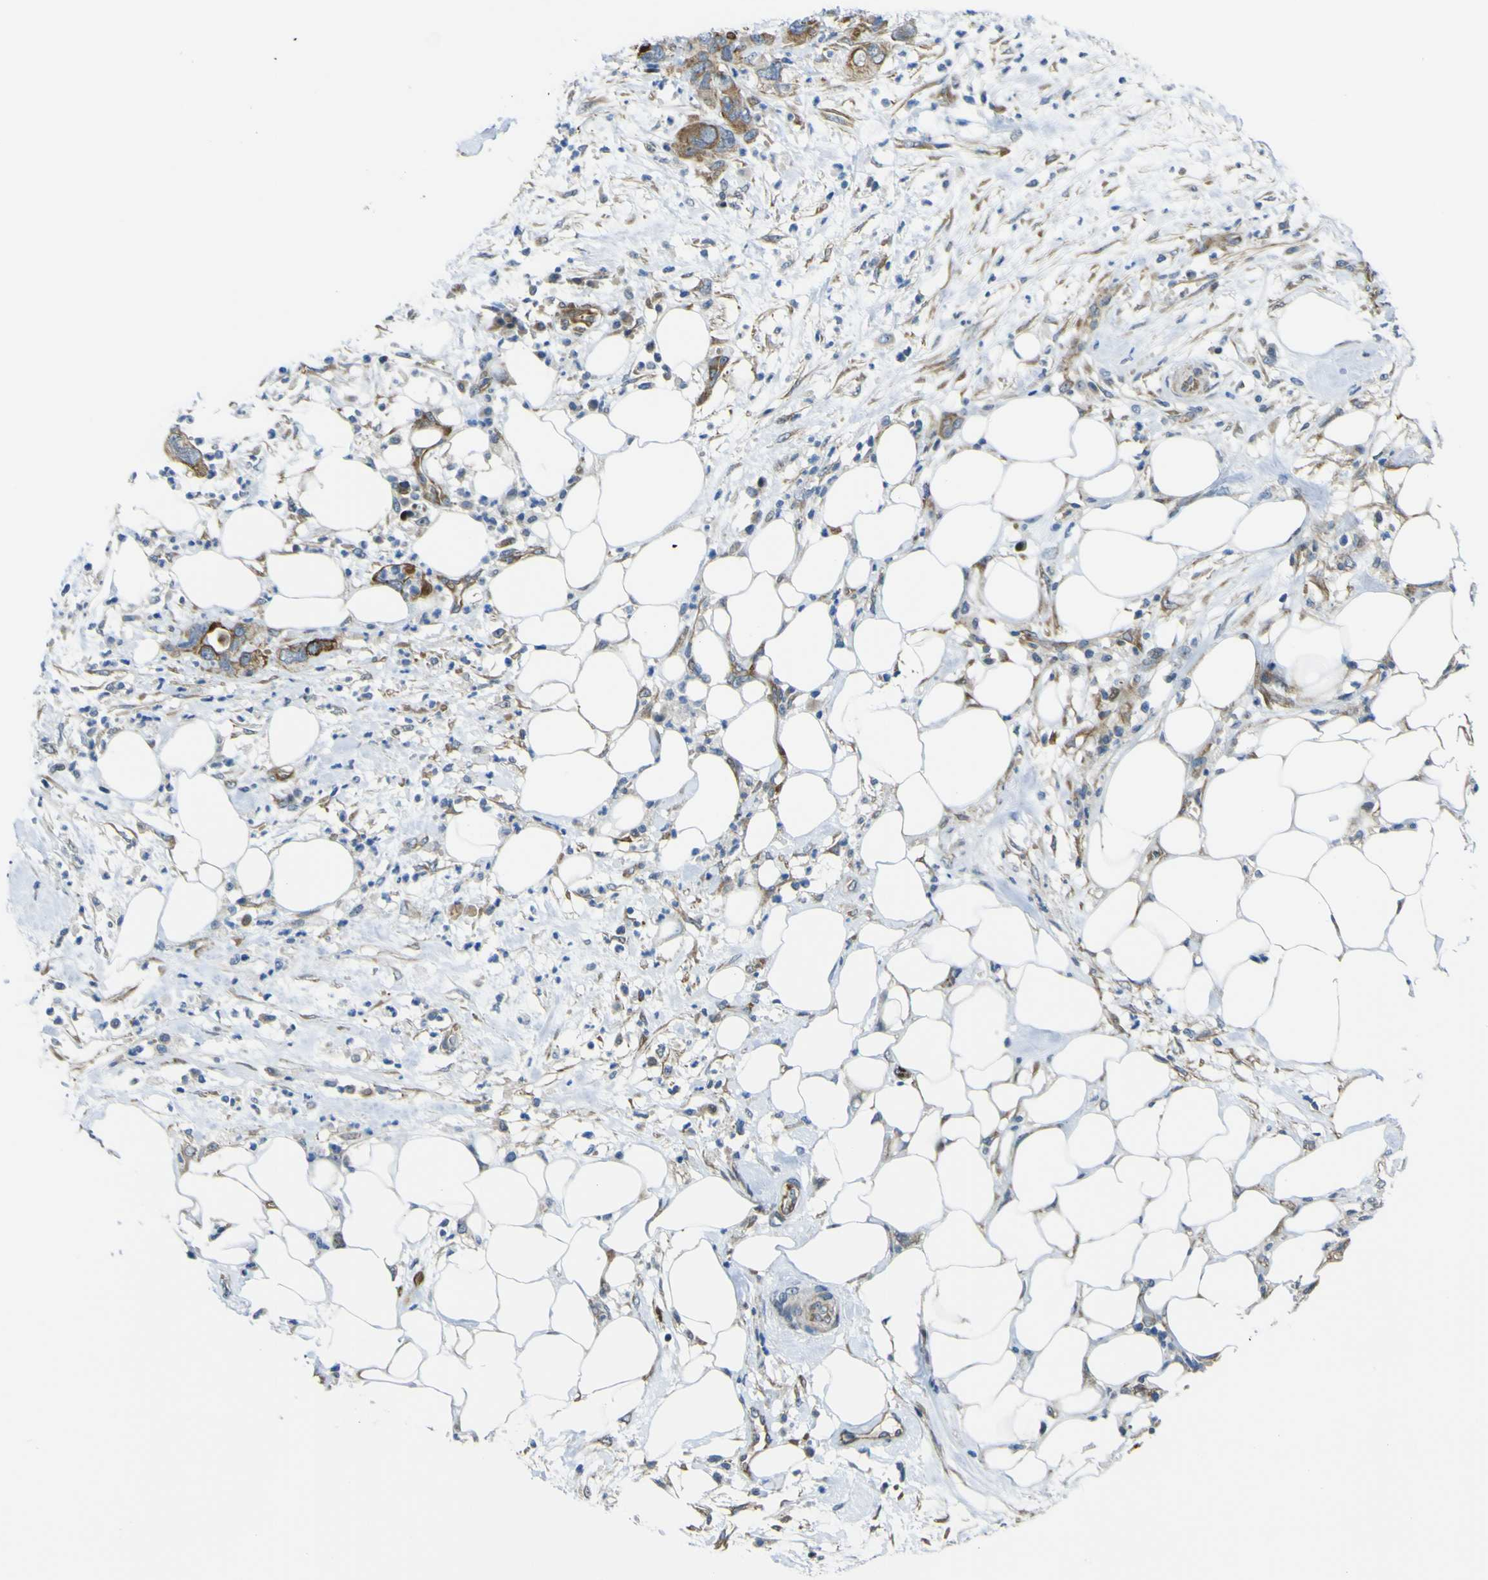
{"staining": {"intensity": "strong", "quantity": "<25%", "location": "cytoplasmic/membranous"}, "tissue": "pancreatic cancer", "cell_type": "Tumor cells", "image_type": "cancer", "snomed": [{"axis": "morphology", "description": "Adenocarcinoma, NOS"}, {"axis": "topography", "description": "Pancreas"}], "caption": "DAB (3,3'-diaminobenzidine) immunohistochemical staining of human pancreatic adenocarcinoma demonstrates strong cytoplasmic/membranous protein expression in approximately <25% of tumor cells. Using DAB (brown) and hematoxylin (blue) stains, captured at high magnification using brightfield microscopy.", "gene": "KDM7A", "patient": {"sex": "female", "age": 71}}